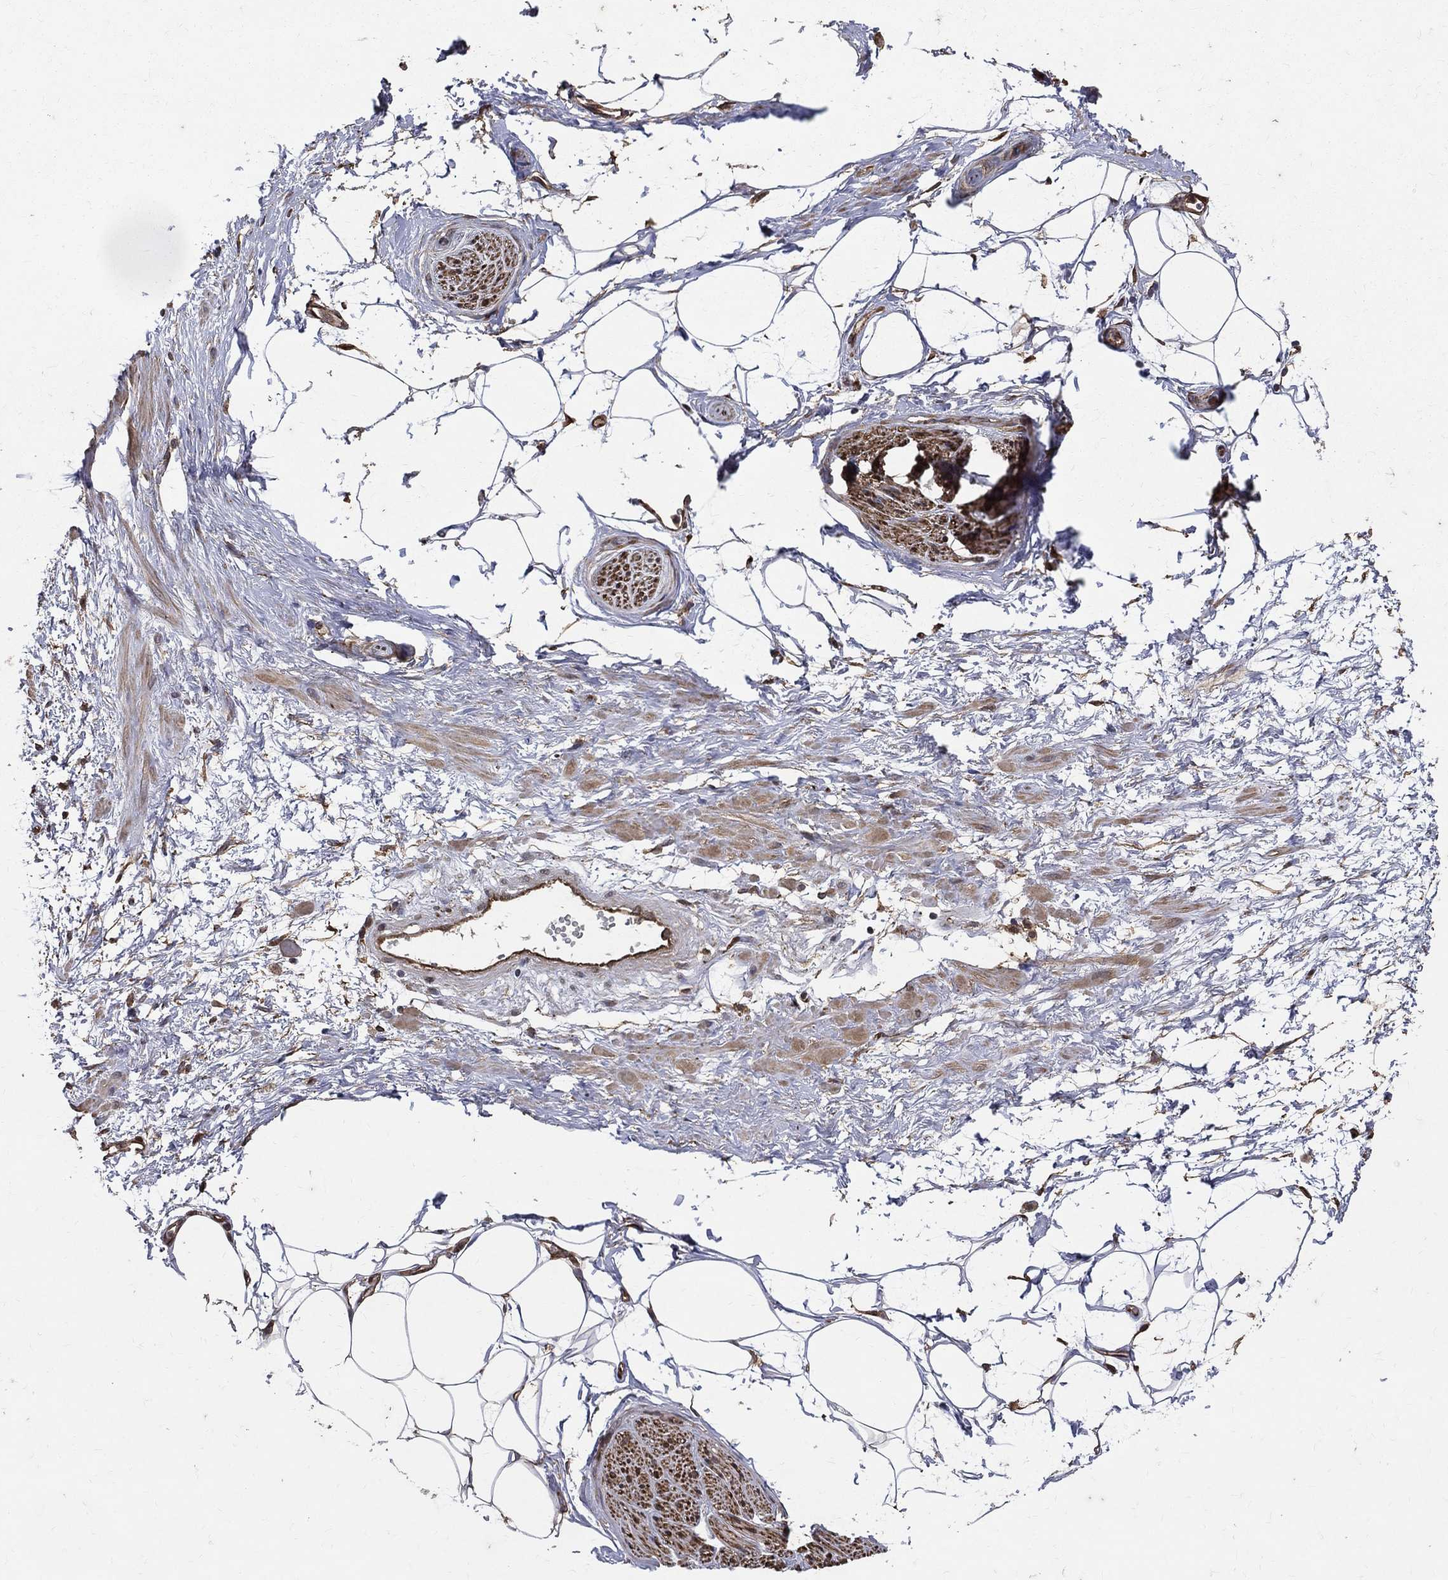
{"staining": {"intensity": "moderate", "quantity": "<25%", "location": "nuclear"}, "tissue": "adipose tissue", "cell_type": "Adipocytes", "image_type": "normal", "snomed": [{"axis": "morphology", "description": "Normal tissue, NOS"}, {"axis": "topography", "description": "Prostate"}, {"axis": "topography", "description": "Peripheral nerve tissue"}], "caption": "Approximately <25% of adipocytes in unremarkable human adipose tissue exhibit moderate nuclear protein staining as visualized by brown immunohistochemical staining.", "gene": "DPYSL2", "patient": {"sex": "male", "age": 57}}